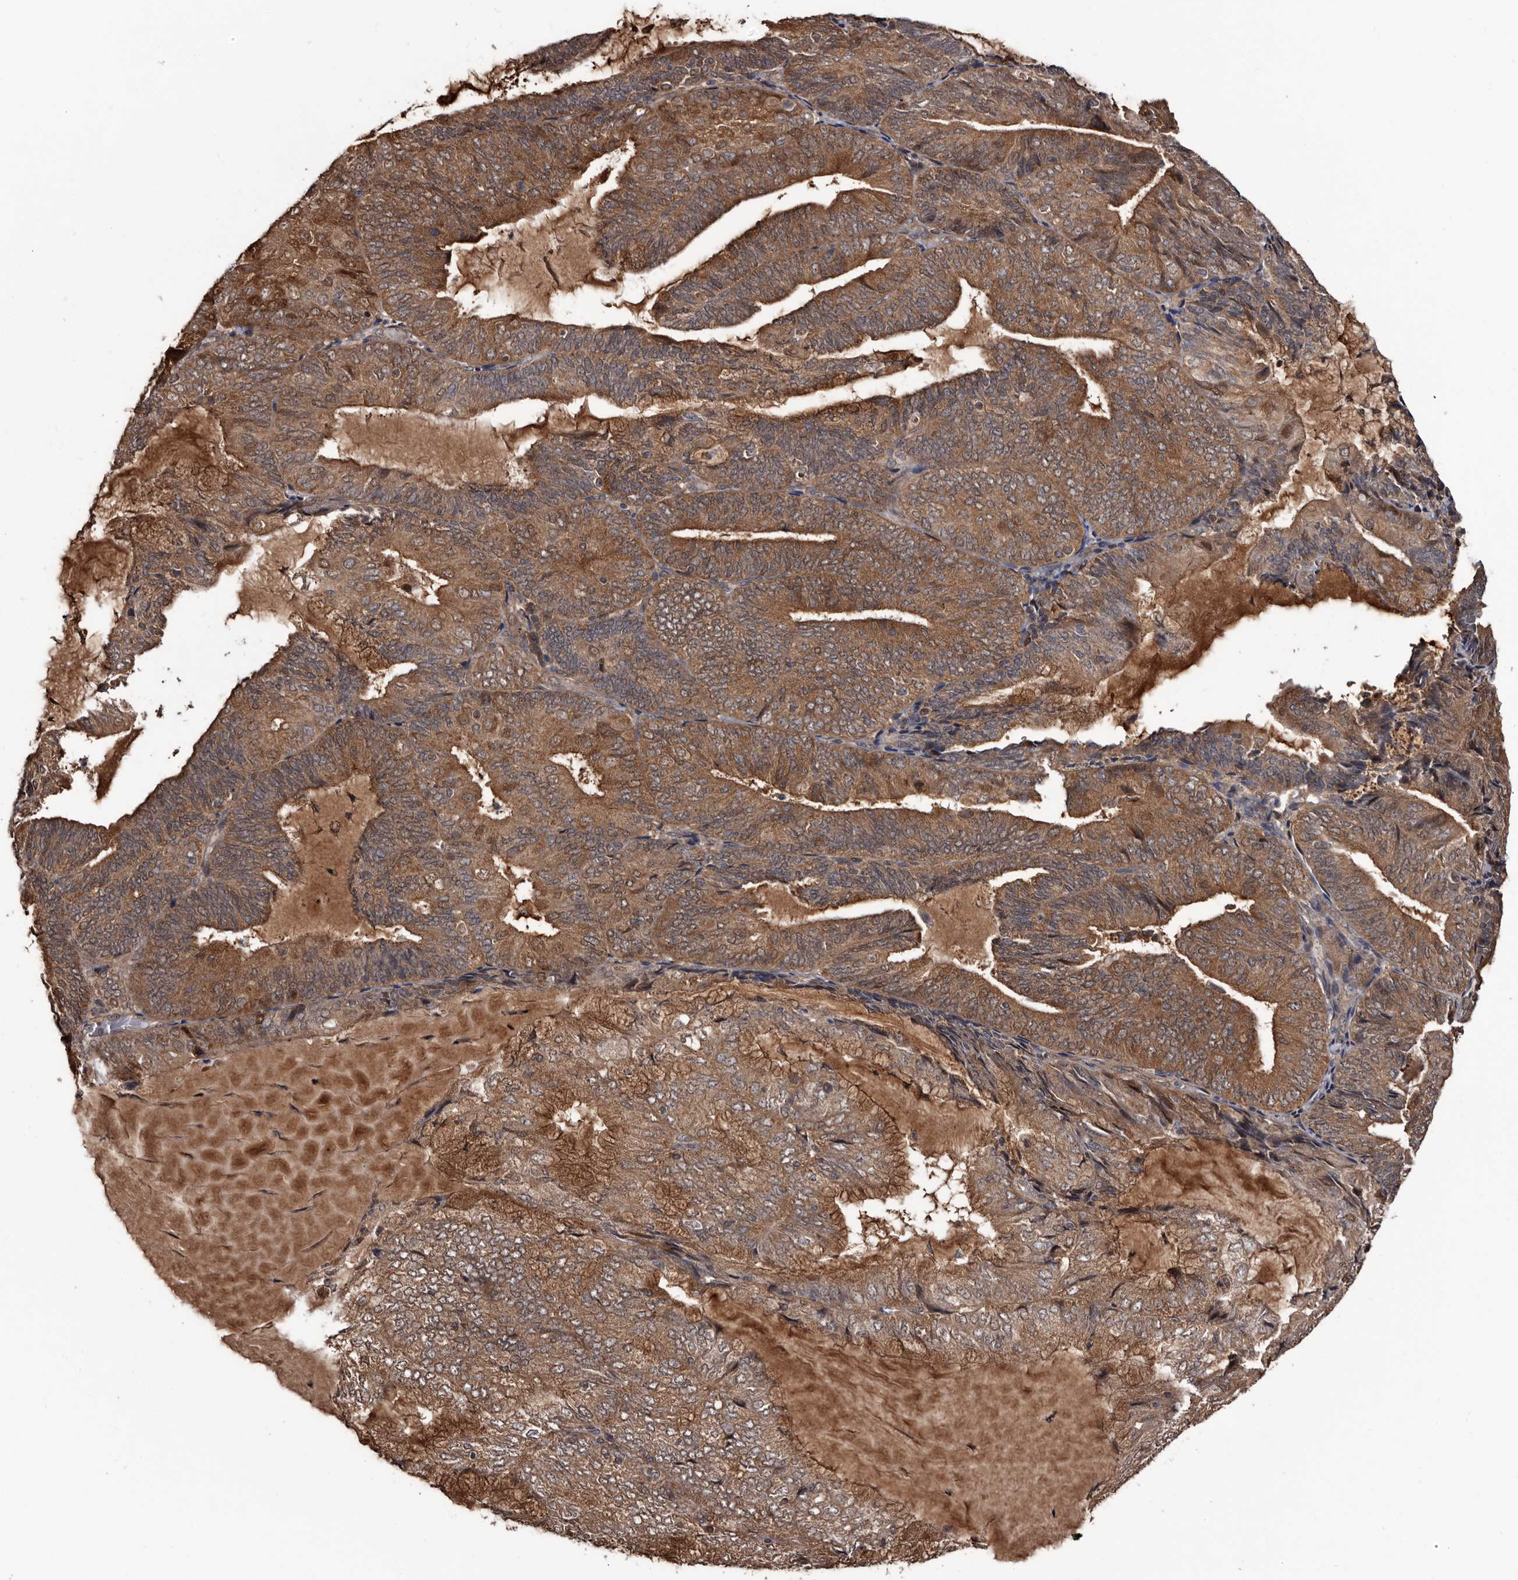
{"staining": {"intensity": "moderate", "quantity": ">75%", "location": "cytoplasmic/membranous"}, "tissue": "endometrial cancer", "cell_type": "Tumor cells", "image_type": "cancer", "snomed": [{"axis": "morphology", "description": "Adenocarcinoma, NOS"}, {"axis": "topography", "description": "Endometrium"}], "caption": "A brown stain highlights moderate cytoplasmic/membranous expression of a protein in human adenocarcinoma (endometrial) tumor cells.", "gene": "TTI2", "patient": {"sex": "female", "age": 81}}